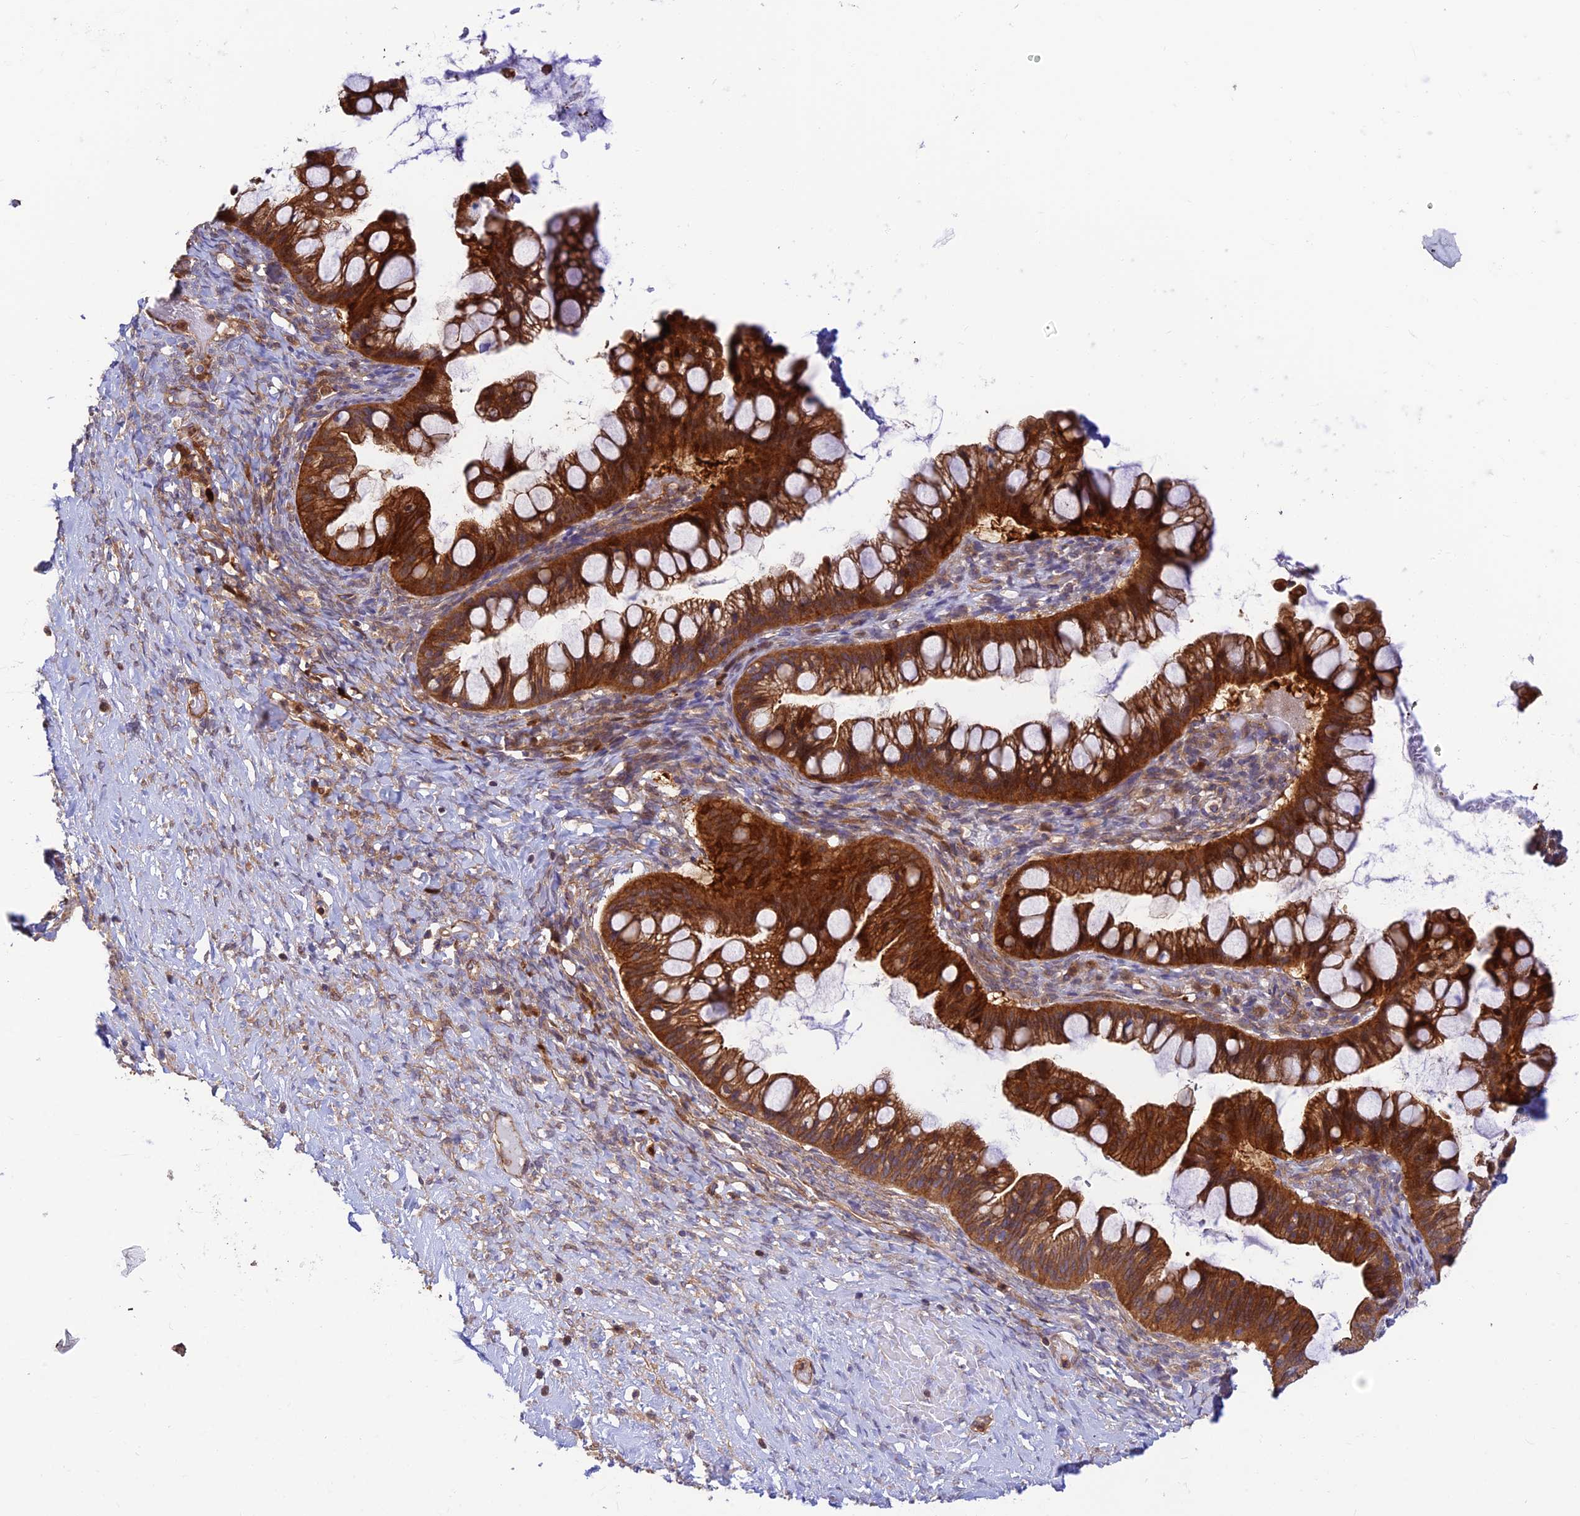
{"staining": {"intensity": "strong", "quantity": ">75%", "location": "cytoplasmic/membranous"}, "tissue": "ovarian cancer", "cell_type": "Tumor cells", "image_type": "cancer", "snomed": [{"axis": "morphology", "description": "Cystadenocarcinoma, mucinous, NOS"}, {"axis": "topography", "description": "Ovary"}], "caption": "Tumor cells reveal strong cytoplasmic/membranous positivity in about >75% of cells in ovarian cancer.", "gene": "PPP1R12C", "patient": {"sex": "female", "age": 73}}